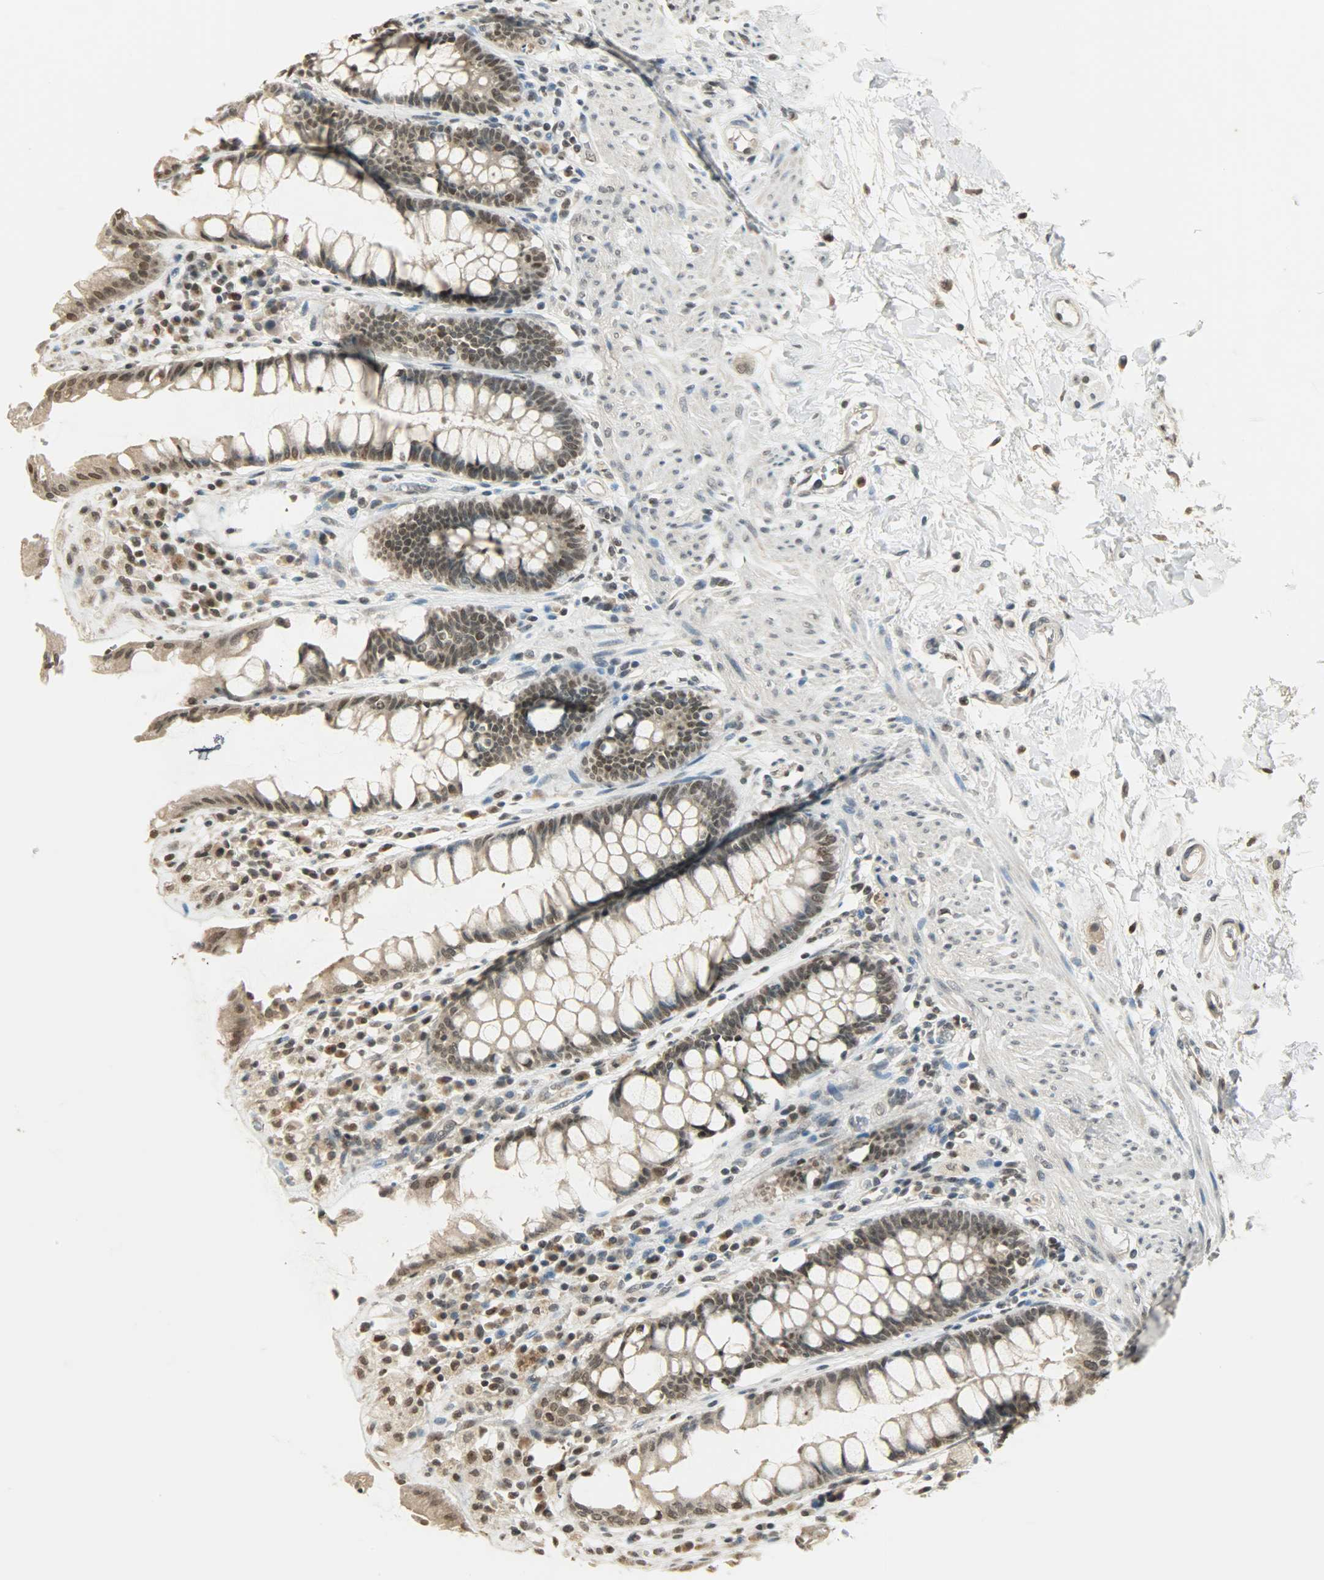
{"staining": {"intensity": "weak", "quantity": "25%-75%", "location": "nuclear"}, "tissue": "rectum", "cell_type": "Glandular cells", "image_type": "normal", "snomed": [{"axis": "morphology", "description": "Normal tissue, NOS"}, {"axis": "topography", "description": "Rectum"}], "caption": "A high-resolution photomicrograph shows immunohistochemistry staining of normal rectum, which exhibits weak nuclear positivity in approximately 25%-75% of glandular cells.", "gene": "SMARCA5", "patient": {"sex": "female", "age": 46}}